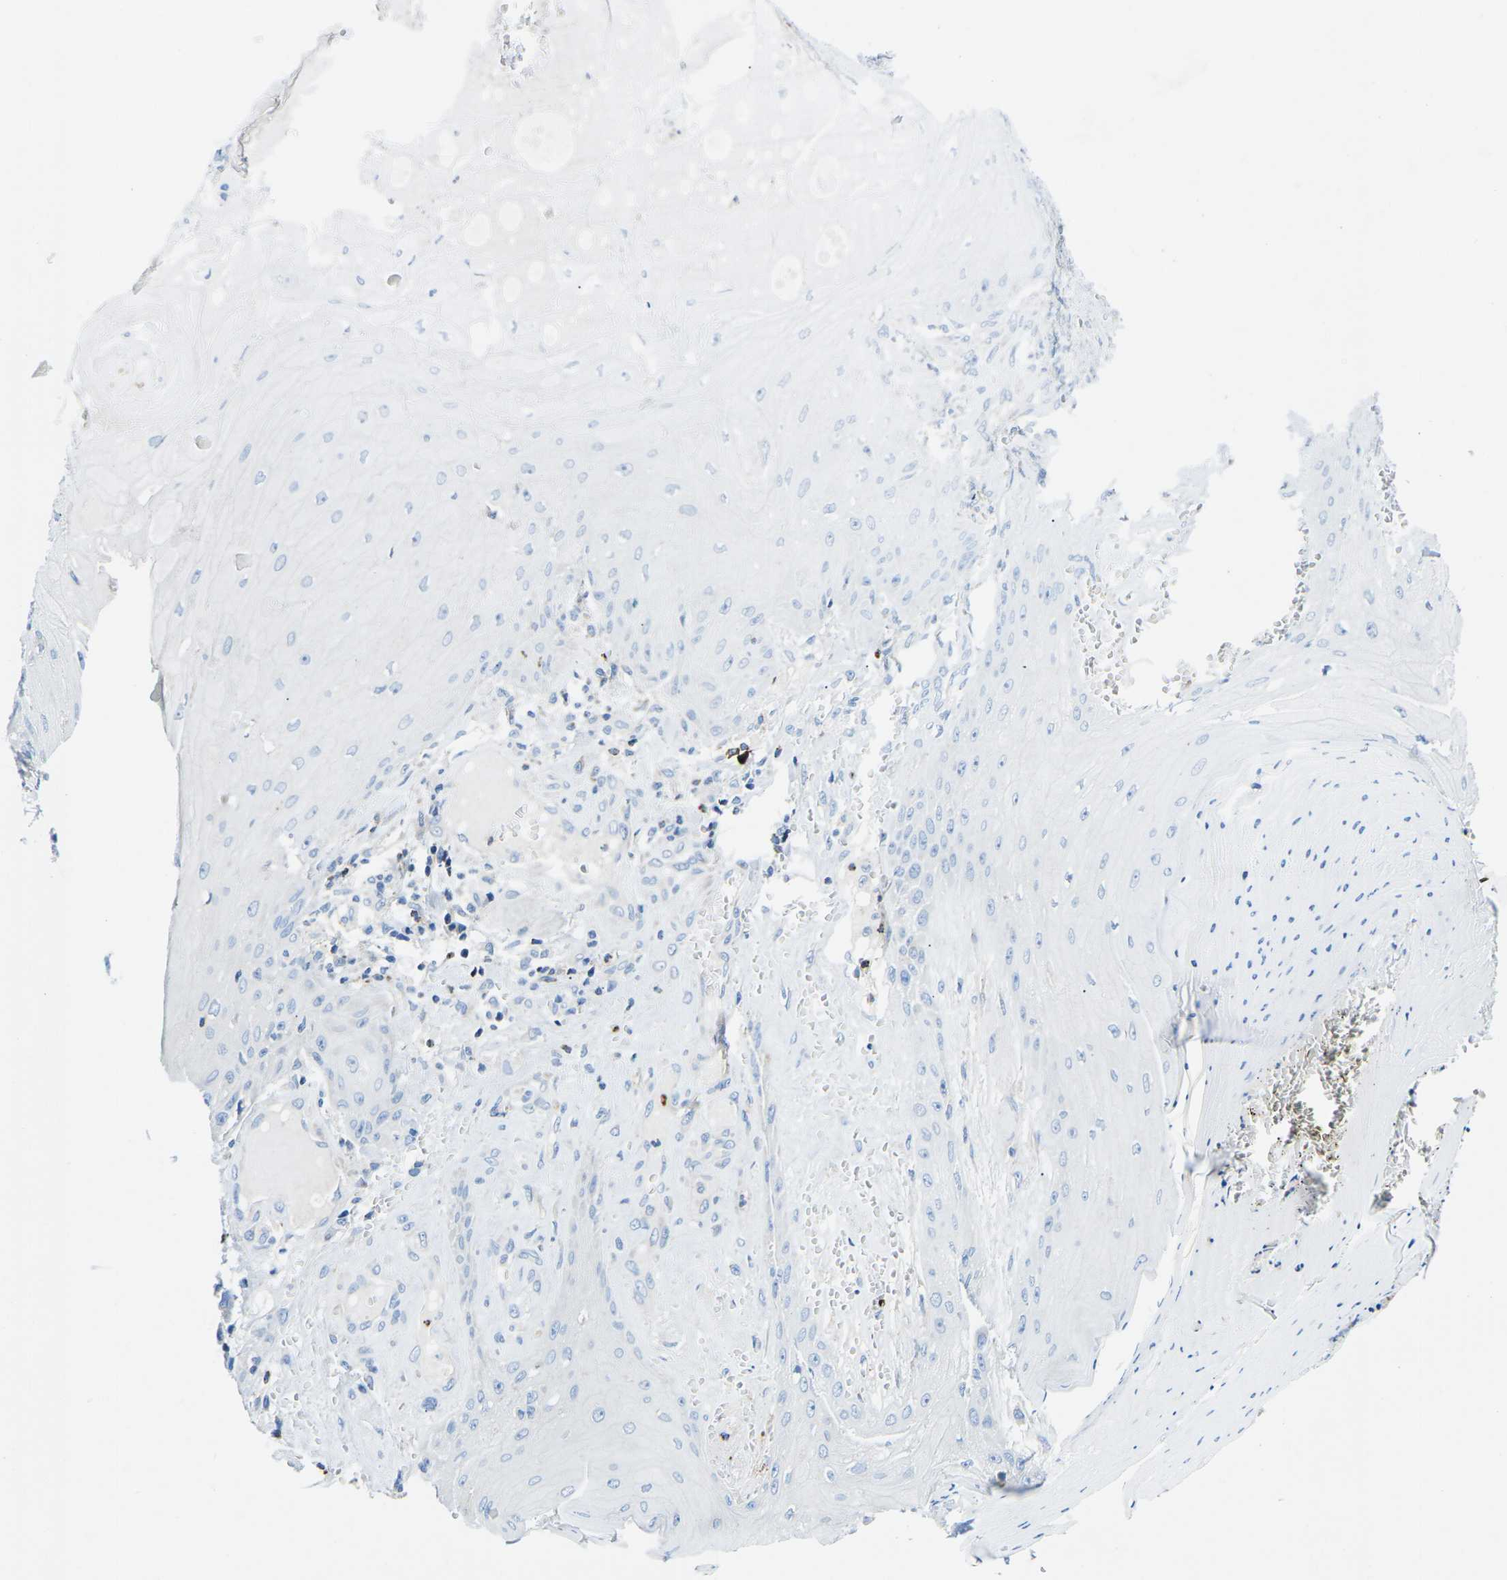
{"staining": {"intensity": "negative", "quantity": "none", "location": "none"}, "tissue": "skin cancer", "cell_type": "Tumor cells", "image_type": "cancer", "snomed": [{"axis": "morphology", "description": "Squamous cell carcinoma, NOS"}, {"axis": "topography", "description": "Skin"}], "caption": "This is an immunohistochemistry (IHC) photomicrograph of skin squamous cell carcinoma. There is no staining in tumor cells.", "gene": "MC4R", "patient": {"sex": "male", "age": 74}}